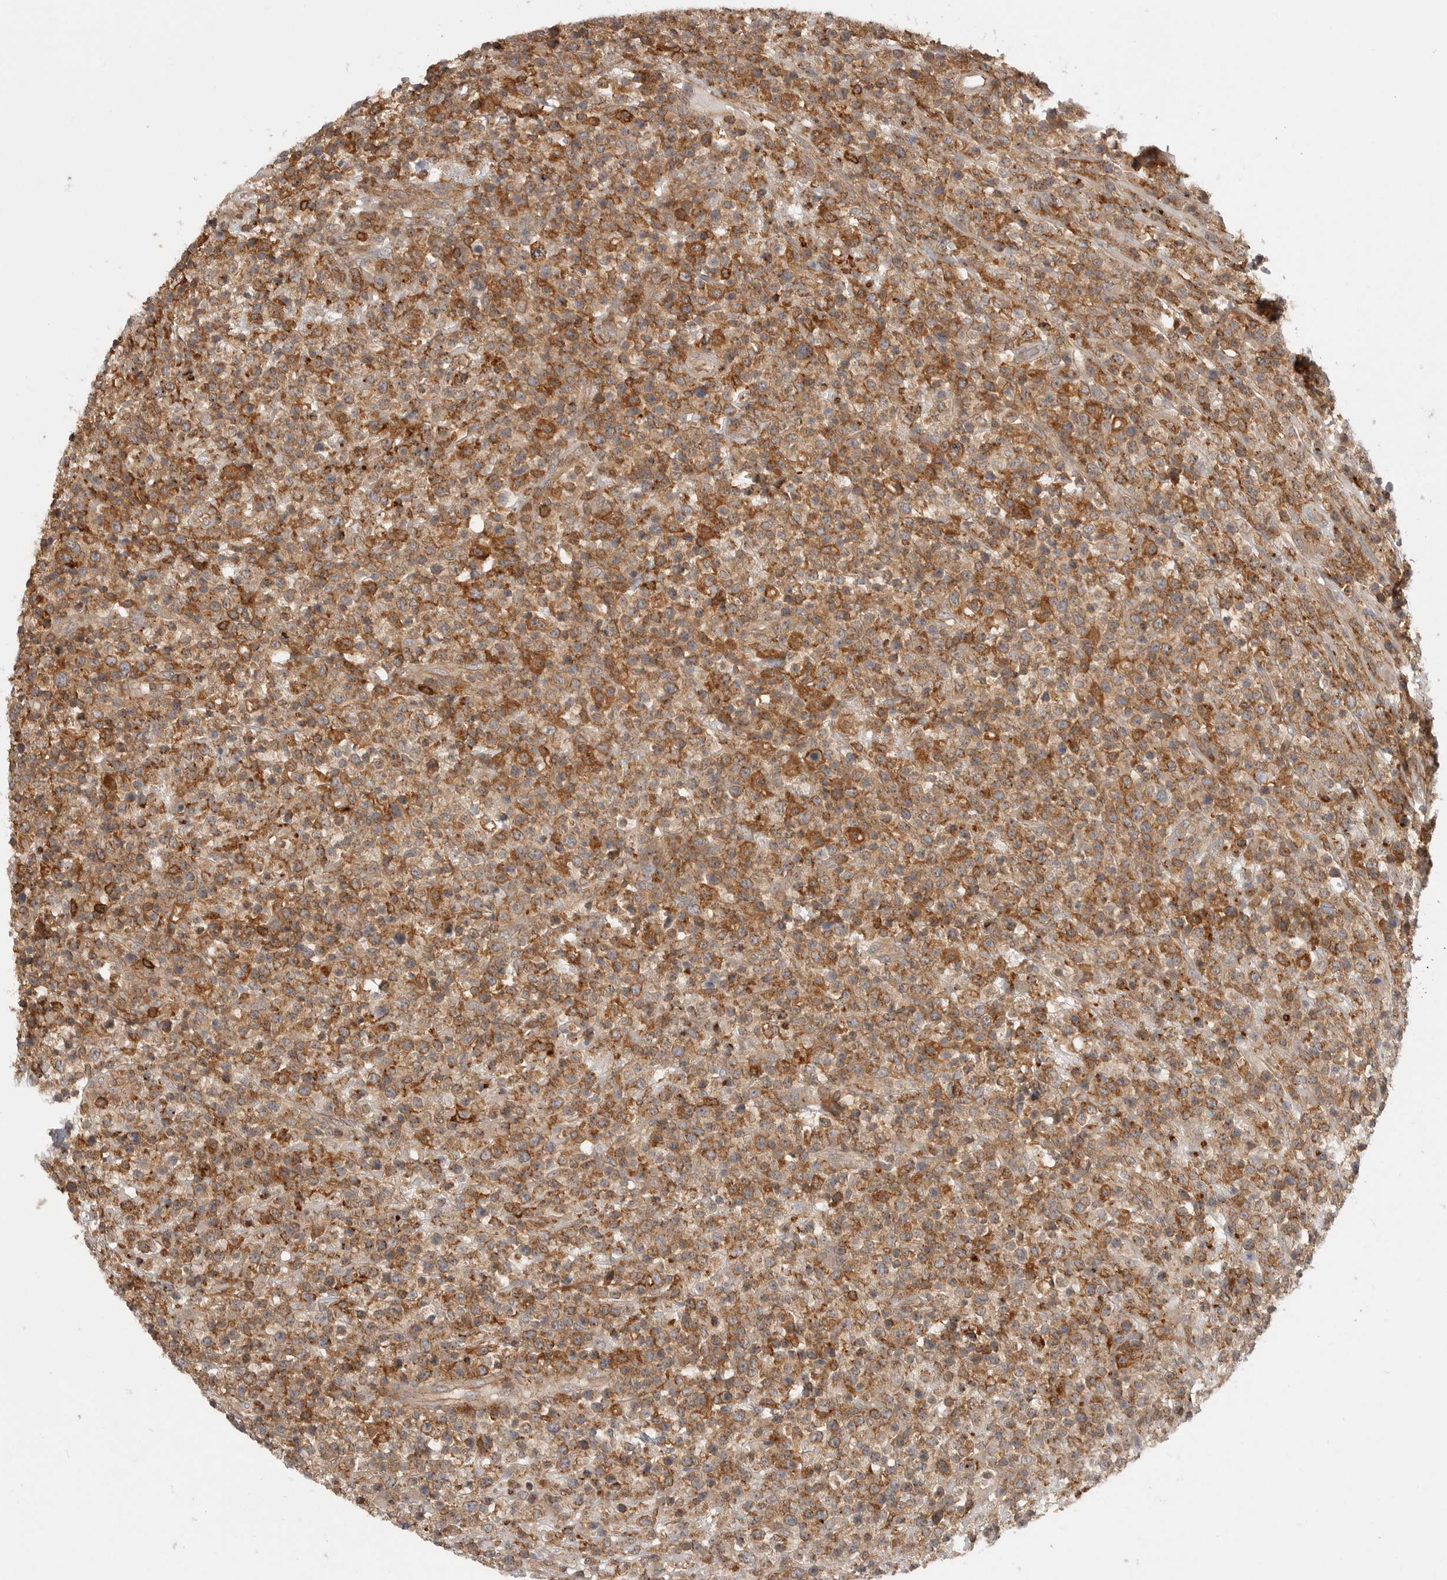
{"staining": {"intensity": "moderate", "quantity": ">75%", "location": "cytoplasmic/membranous"}, "tissue": "lymphoma", "cell_type": "Tumor cells", "image_type": "cancer", "snomed": [{"axis": "morphology", "description": "Malignant lymphoma, non-Hodgkin's type, High grade"}, {"axis": "topography", "description": "Colon"}], "caption": "A micrograph of malignant lymphoma, non-Hodgkin's type (high-grade) stained for a protein shows moderate cytoplasmic/membranous brown staining in tumor cells. (Brightfield microscopy of DAB IHC at high magnification).", "gene": "DBNL", "patient": {"sex": "female", "age": 53}}